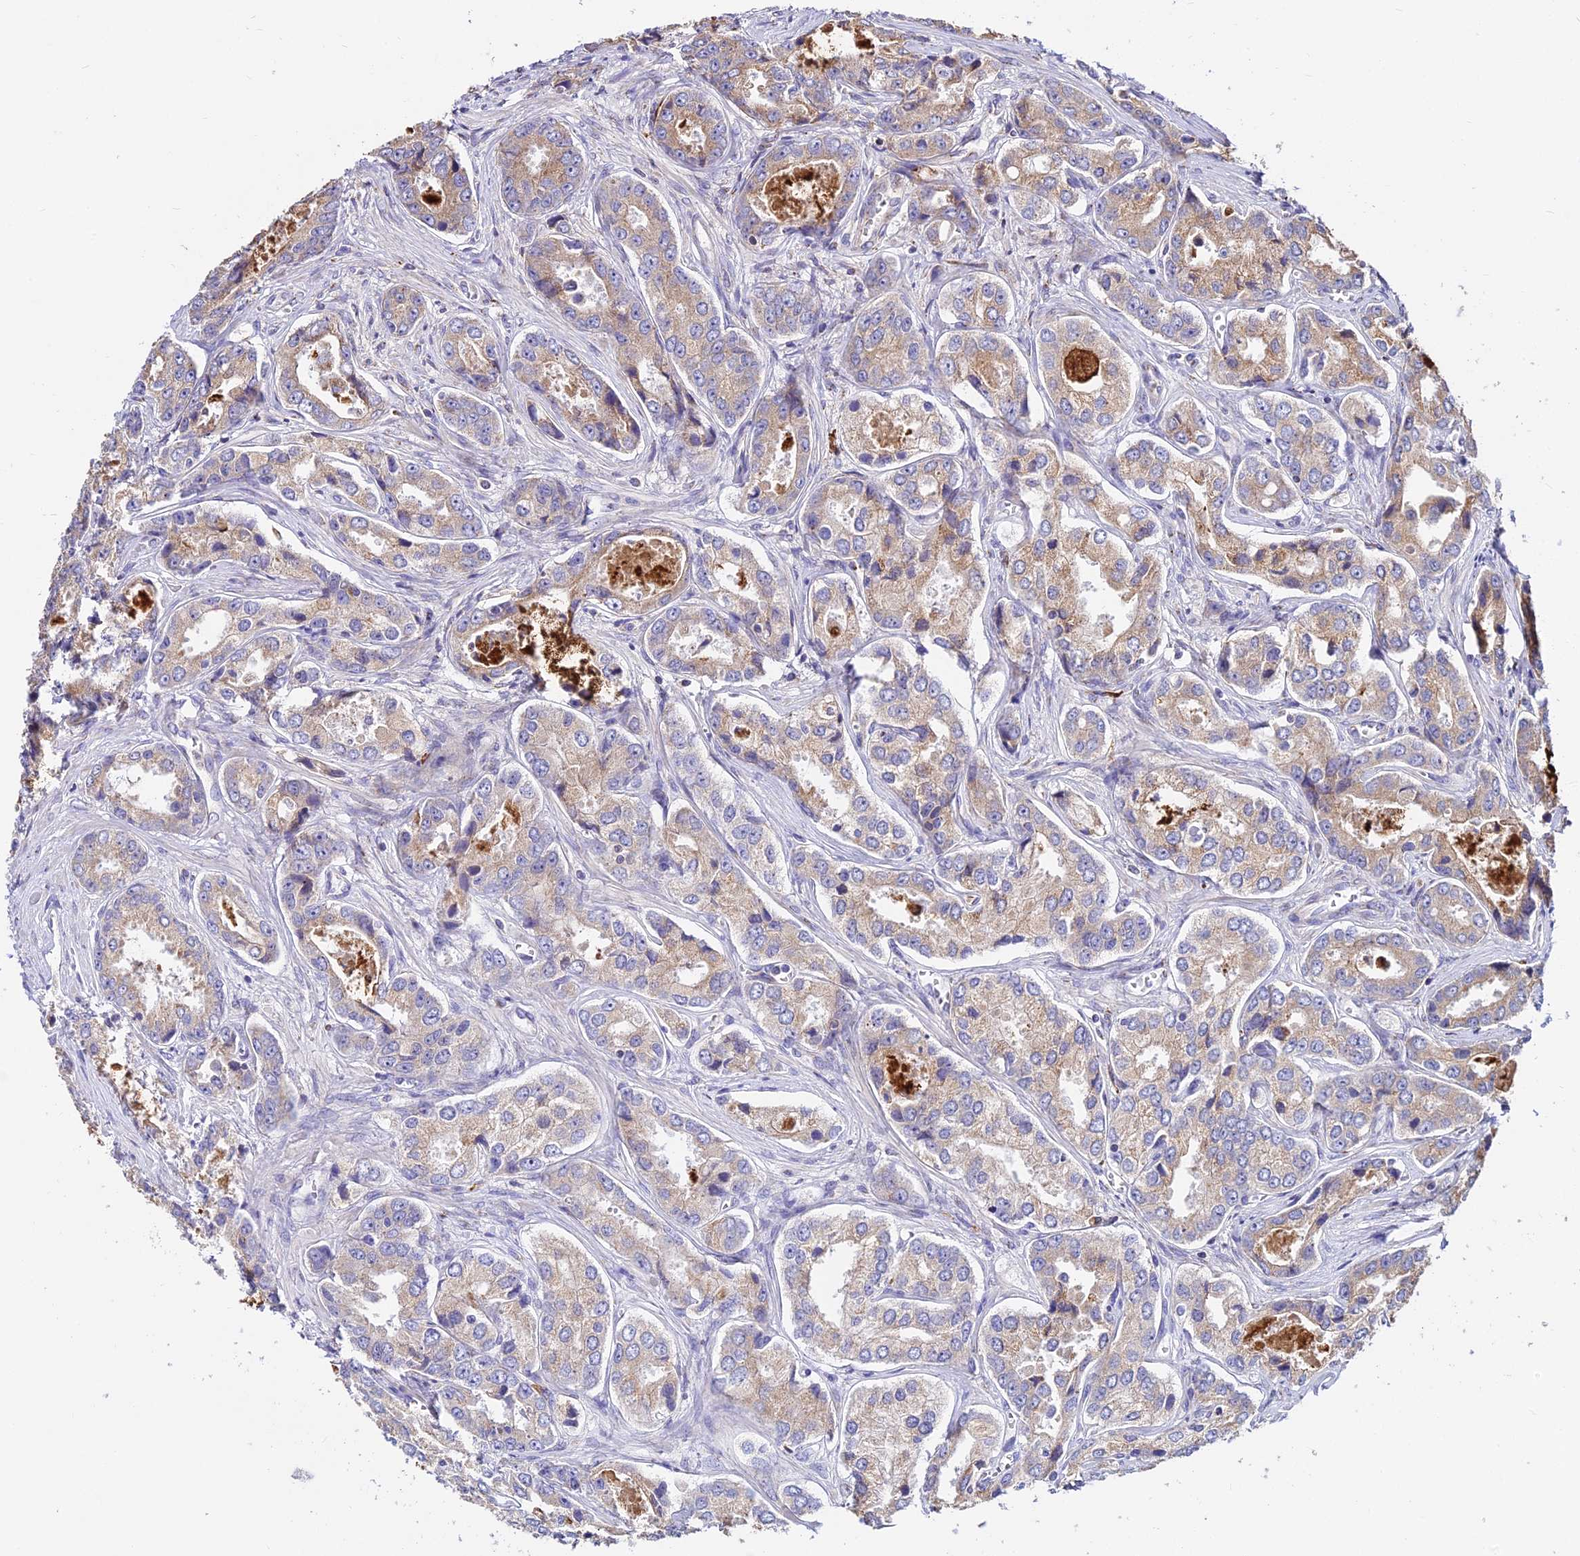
{"staining": {"intensity": "moderate", "quantity": ">75%", "location": "cytoplasmic/membranous"}, "tissue": "prostate cancer", "cell_type": "Tumor cells", "image_type": "cancer", "snomed": [{"axis": "morphology", "description": "Adenocarcinoma, Low grade"}, {"axis": "topography", "description": "Prostate"}], "caption": "Adenocarcinoma (low-grade) (prostate) stained for a protein (brown) displays moderate cytoplasmic/membranous positive positivity in about >75% of tumor cells.", "gene": "PEX19", "patient": {"sex": "male", "age": 68}}